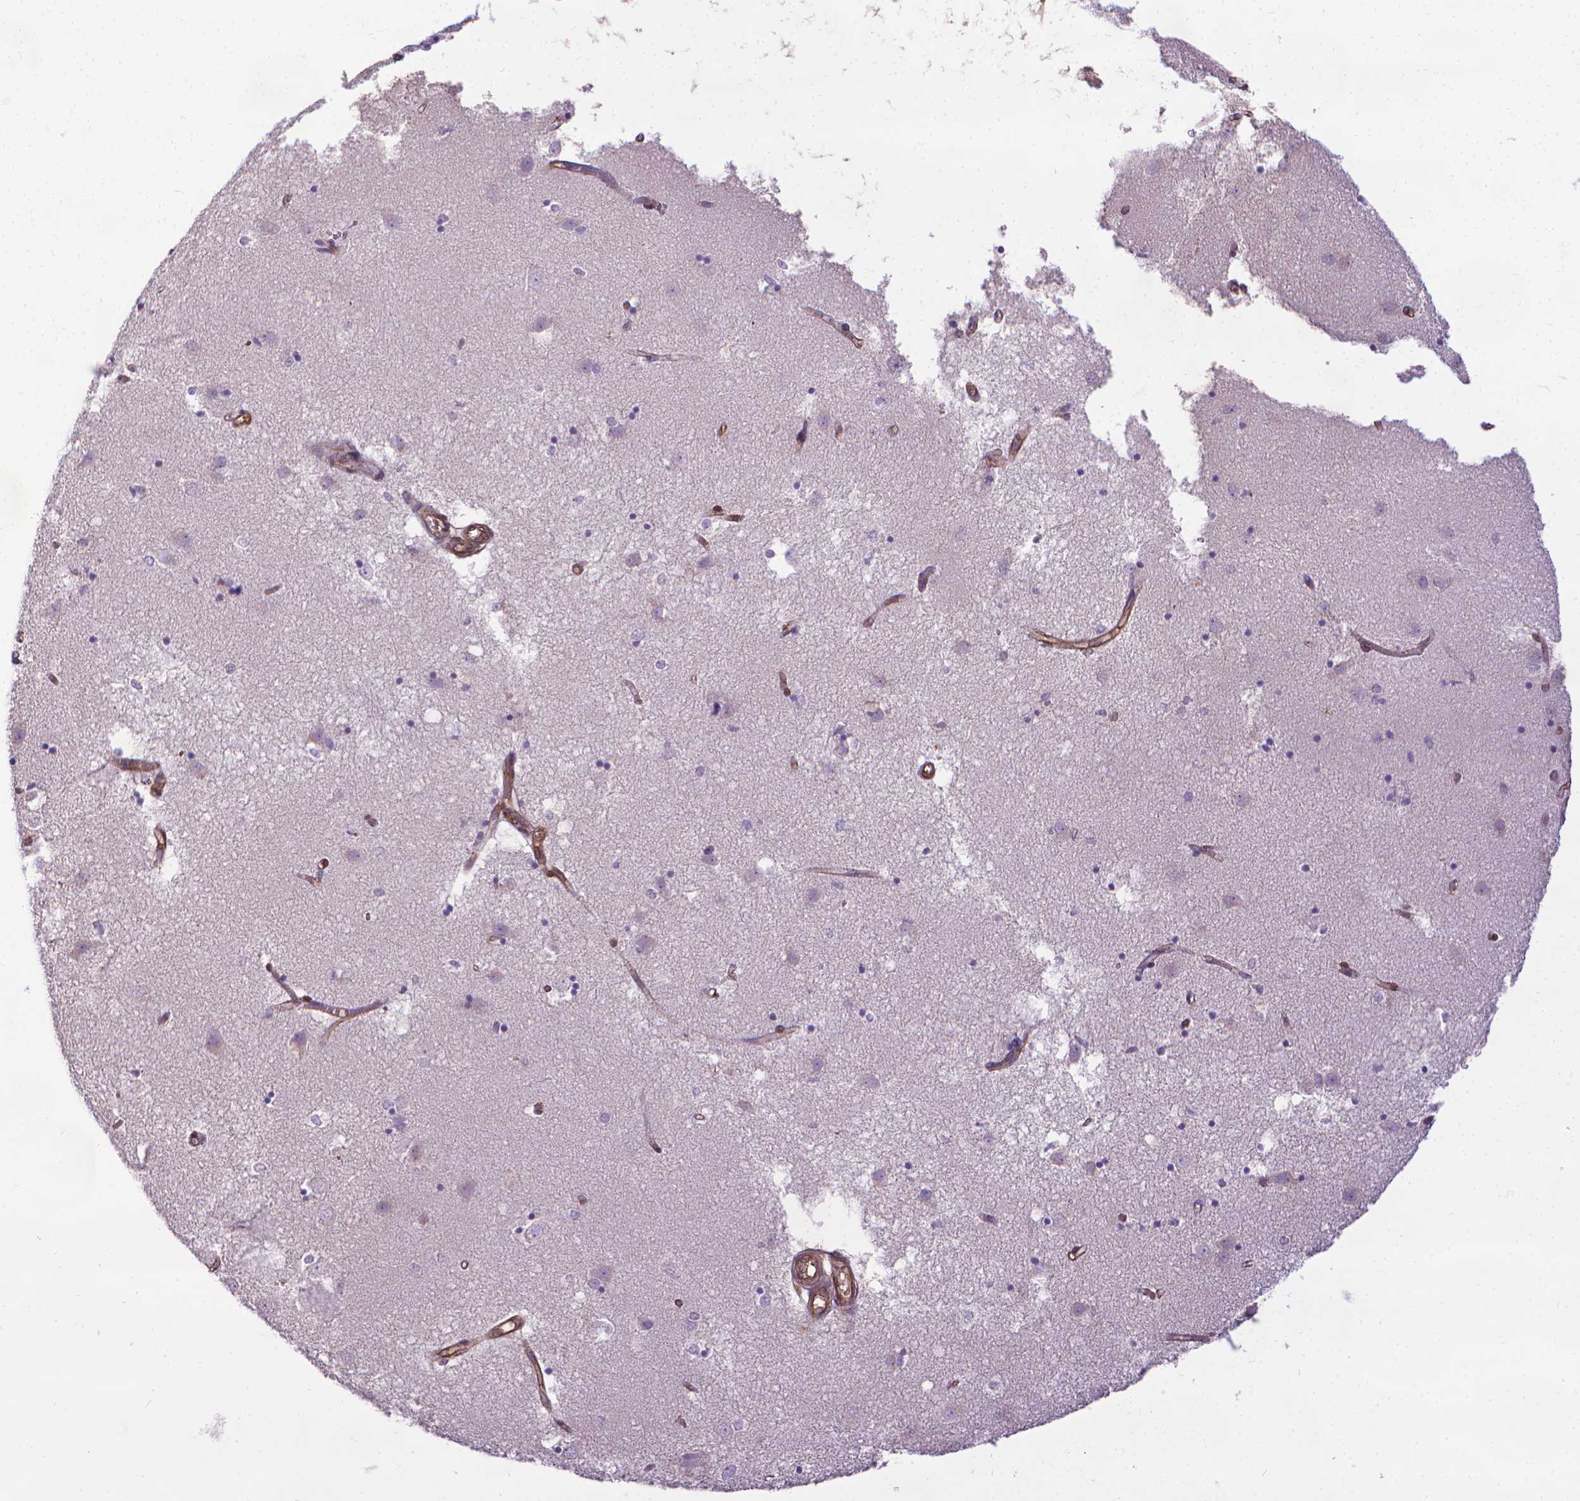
{"staining": {"intensity": "negative", "quantity": "none", "location": "none"}, "tissue": "caudate", "cell_type": "Glial cells", "image_type": "normal", "snomed": [{"axis": "morphology", "description": "Normal tissue, NOS"}, {"axis": "topography", "description": "Lateral ventricle wall"}], "caption": "This is a histopathology image of immunohistochemistry (IHC) staining of normal caudate, which shows no expression in glial cells. (DAB (3,3'-diaminobenzidine) immunohistochemistry (IHC) with hematoxylin counter stain).", "gene": "CFAP299", "patient": {"sex": "male", "age": 54}}